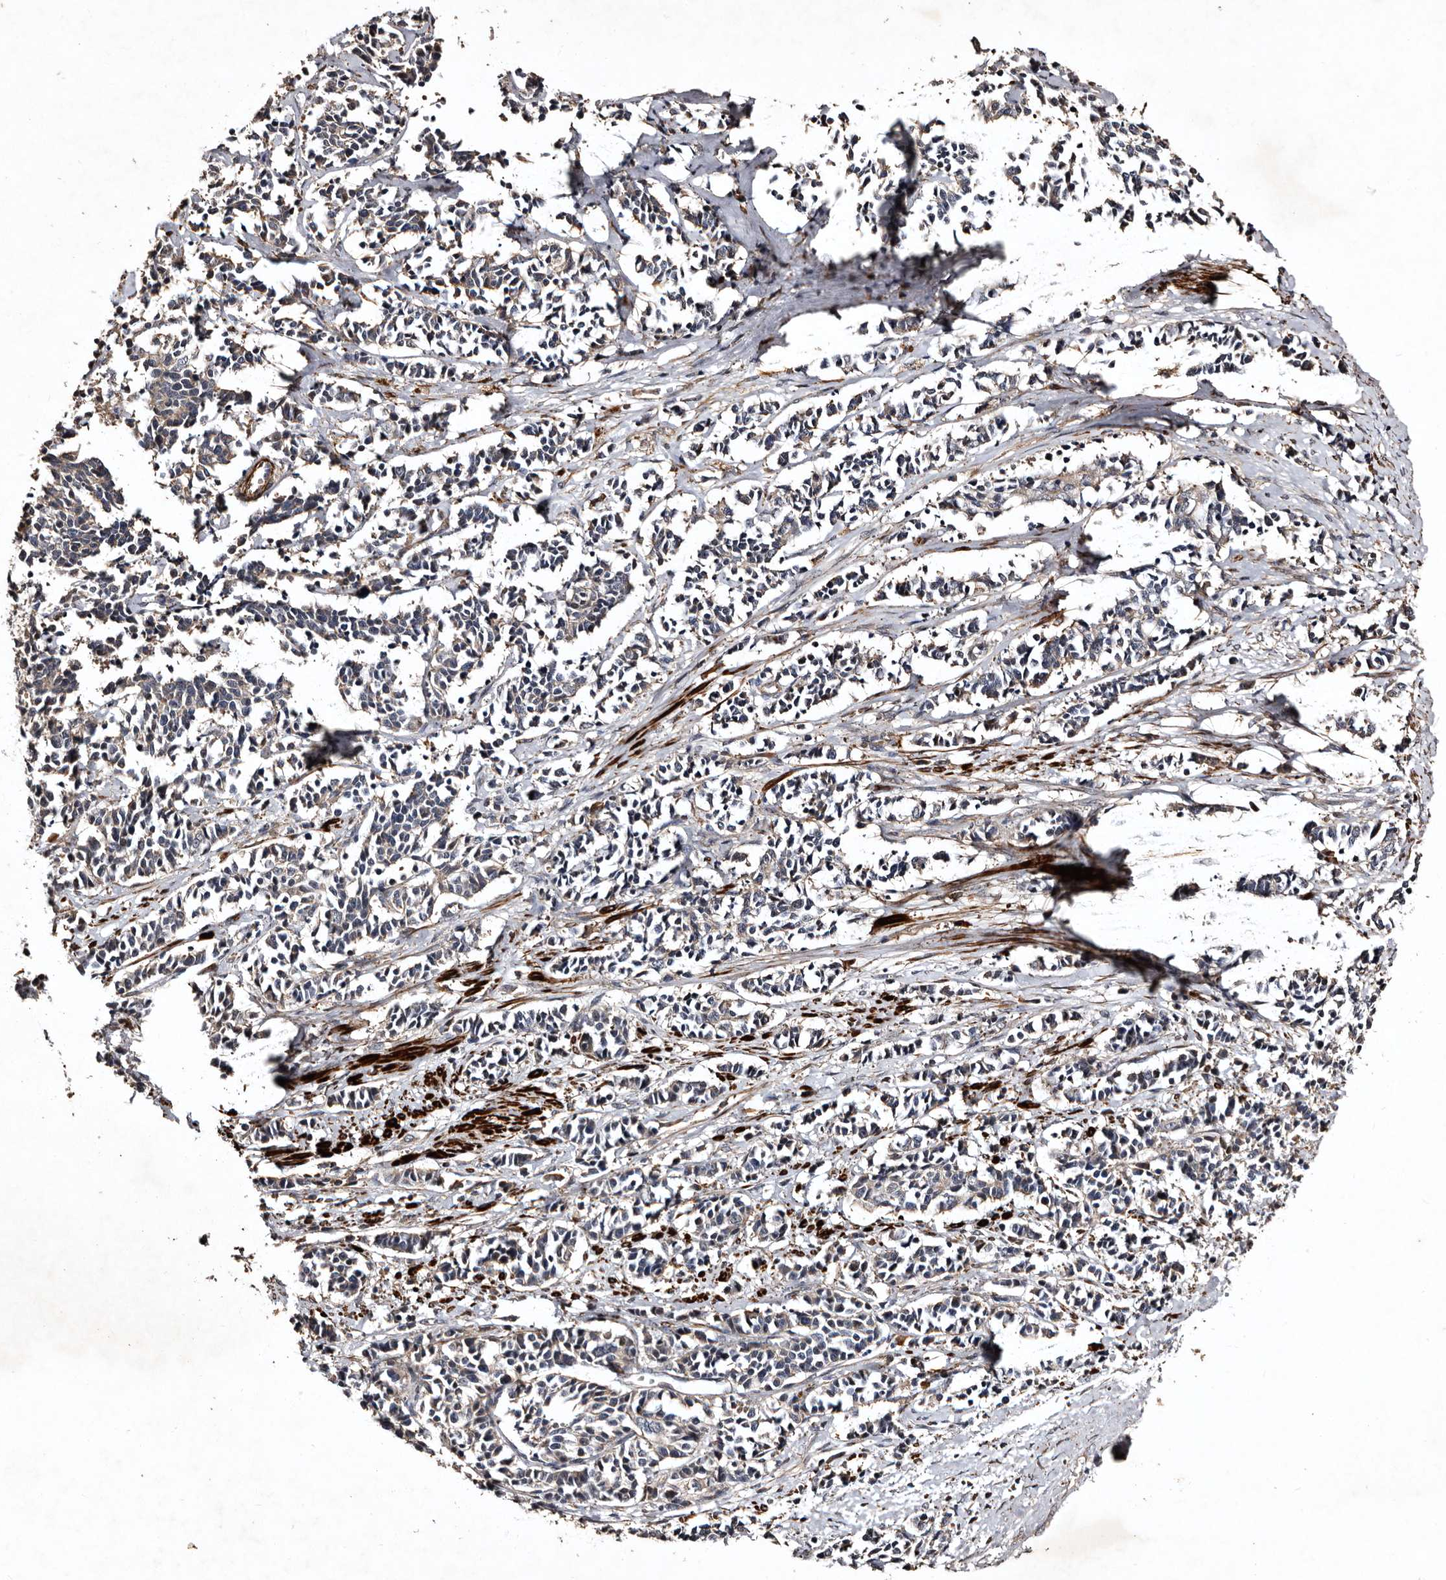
{"staining": {"intensity": "negative", "quantity": "none", "location": "none"}, "tissue": "cervical cancer", "cell_type": "Tumor cells", "image_type": "cancer", "snomed": [{"axis": "morphology", "description": "Normal tissue, NOS"}, {"axis": "morphology", "description": "Squamous cell carcinoma, NOS"}, {"axis": "topography", "description": "Cervix"}], "caption": "This is a photomicrograph of IHC staining of cervical cancer (squamous cell carcinoma), which shows no staining in tumor cells.", "gene": "PRKD3", "patient": {"sex": "female", "age": 35}}